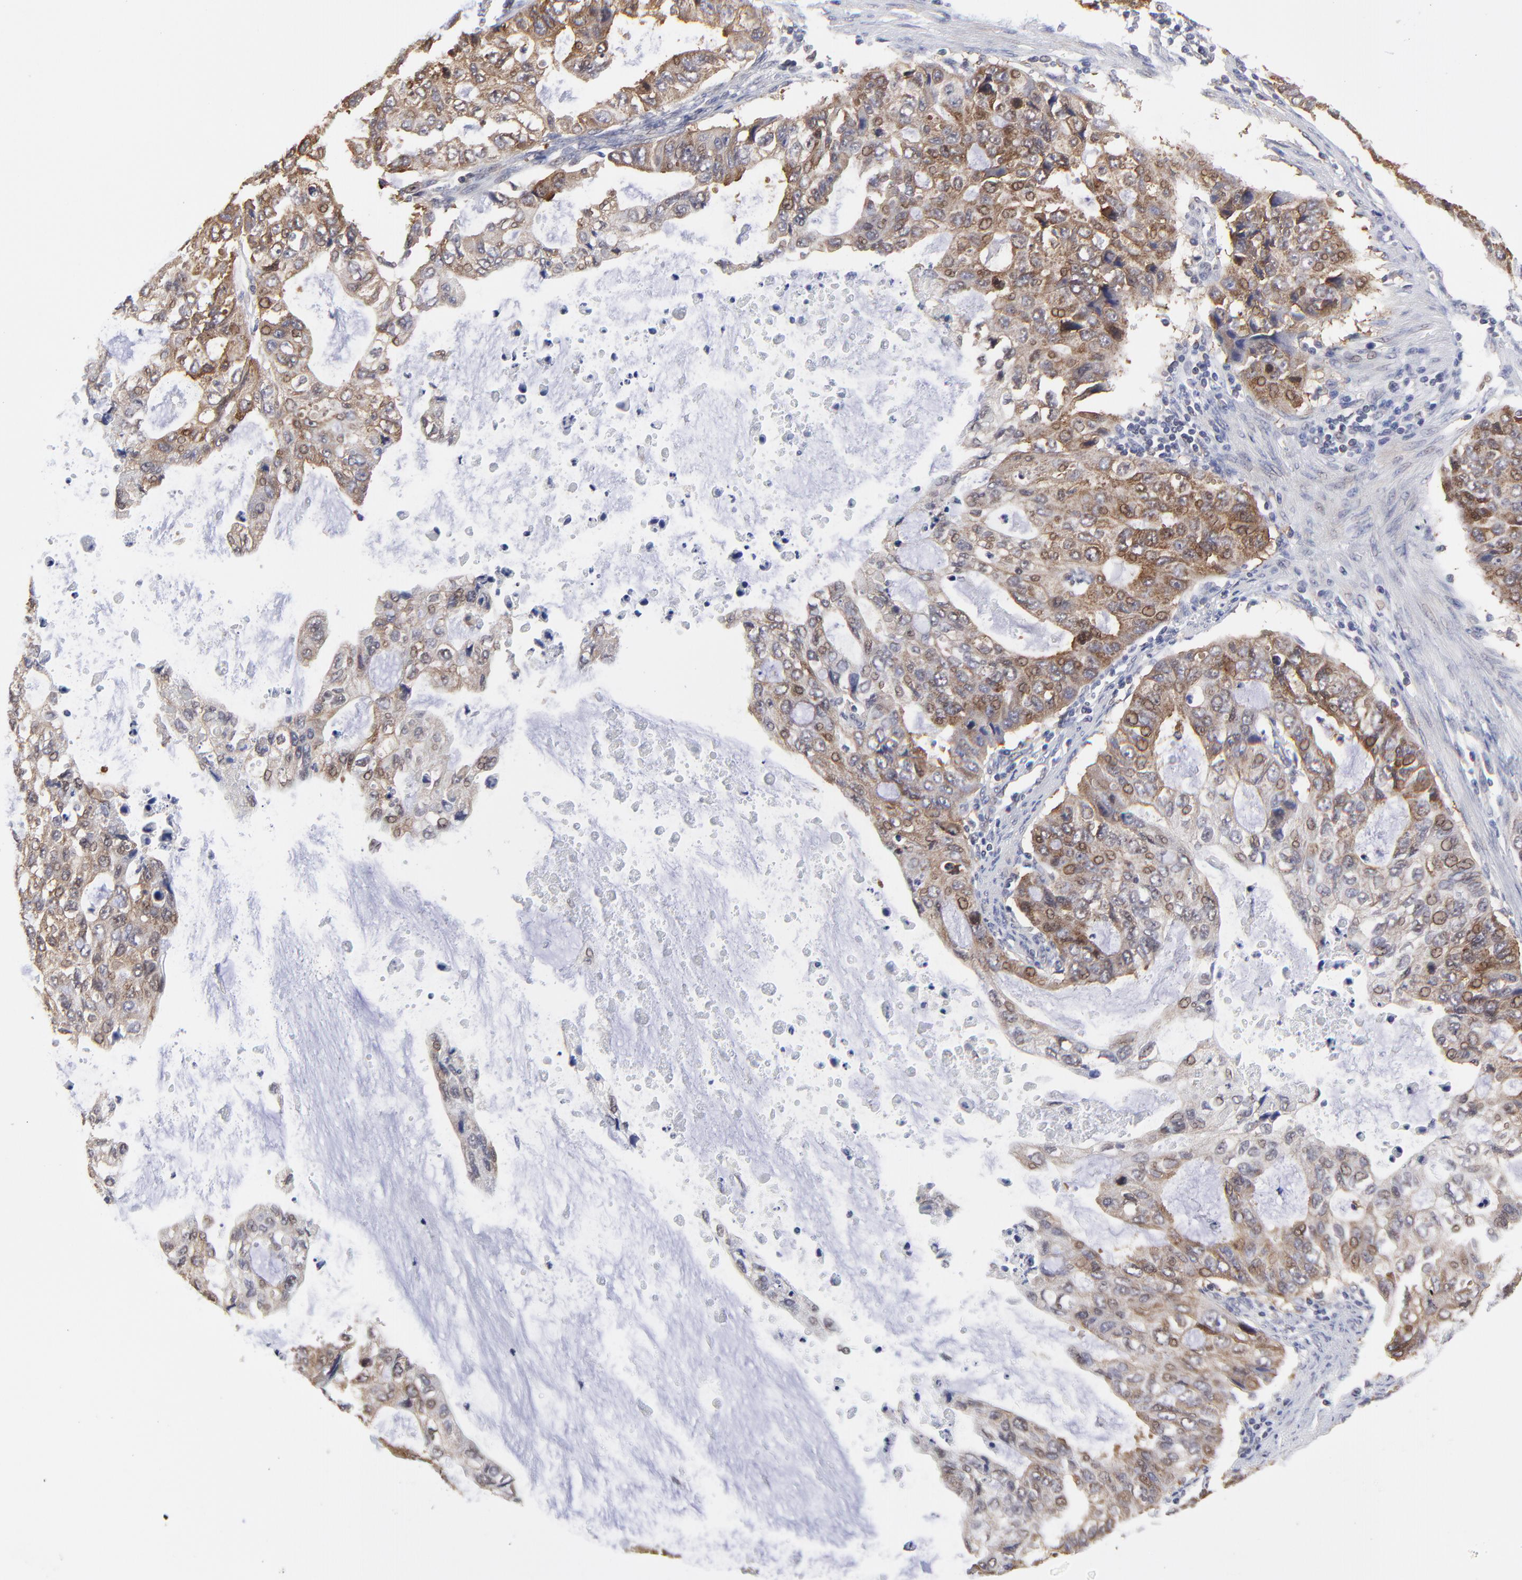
{"staining": {"intensity": "moderate", "quantity": ">75%", "location": "cytoplasmic/membranous"}, "tissue": "stomach cancer", "cell_type": "Tumor cells", "image_type": "cancer", "snomed": [{"axis": "morphology", "description": "Adenocarcinoma, NOS"}, {"axis": "topography", "description": "Stomach, upper"}], "caption": "A brown stain highlights moderate cytoplasmic/membranous positivity of a protein in human stomach cancer (adenocarcinoma) tumor cells. The protein of interest is shown in brown color, while the nuclei are stained blue.", "gene": "GART", "patient": {"sex": "female", "age": 52}}